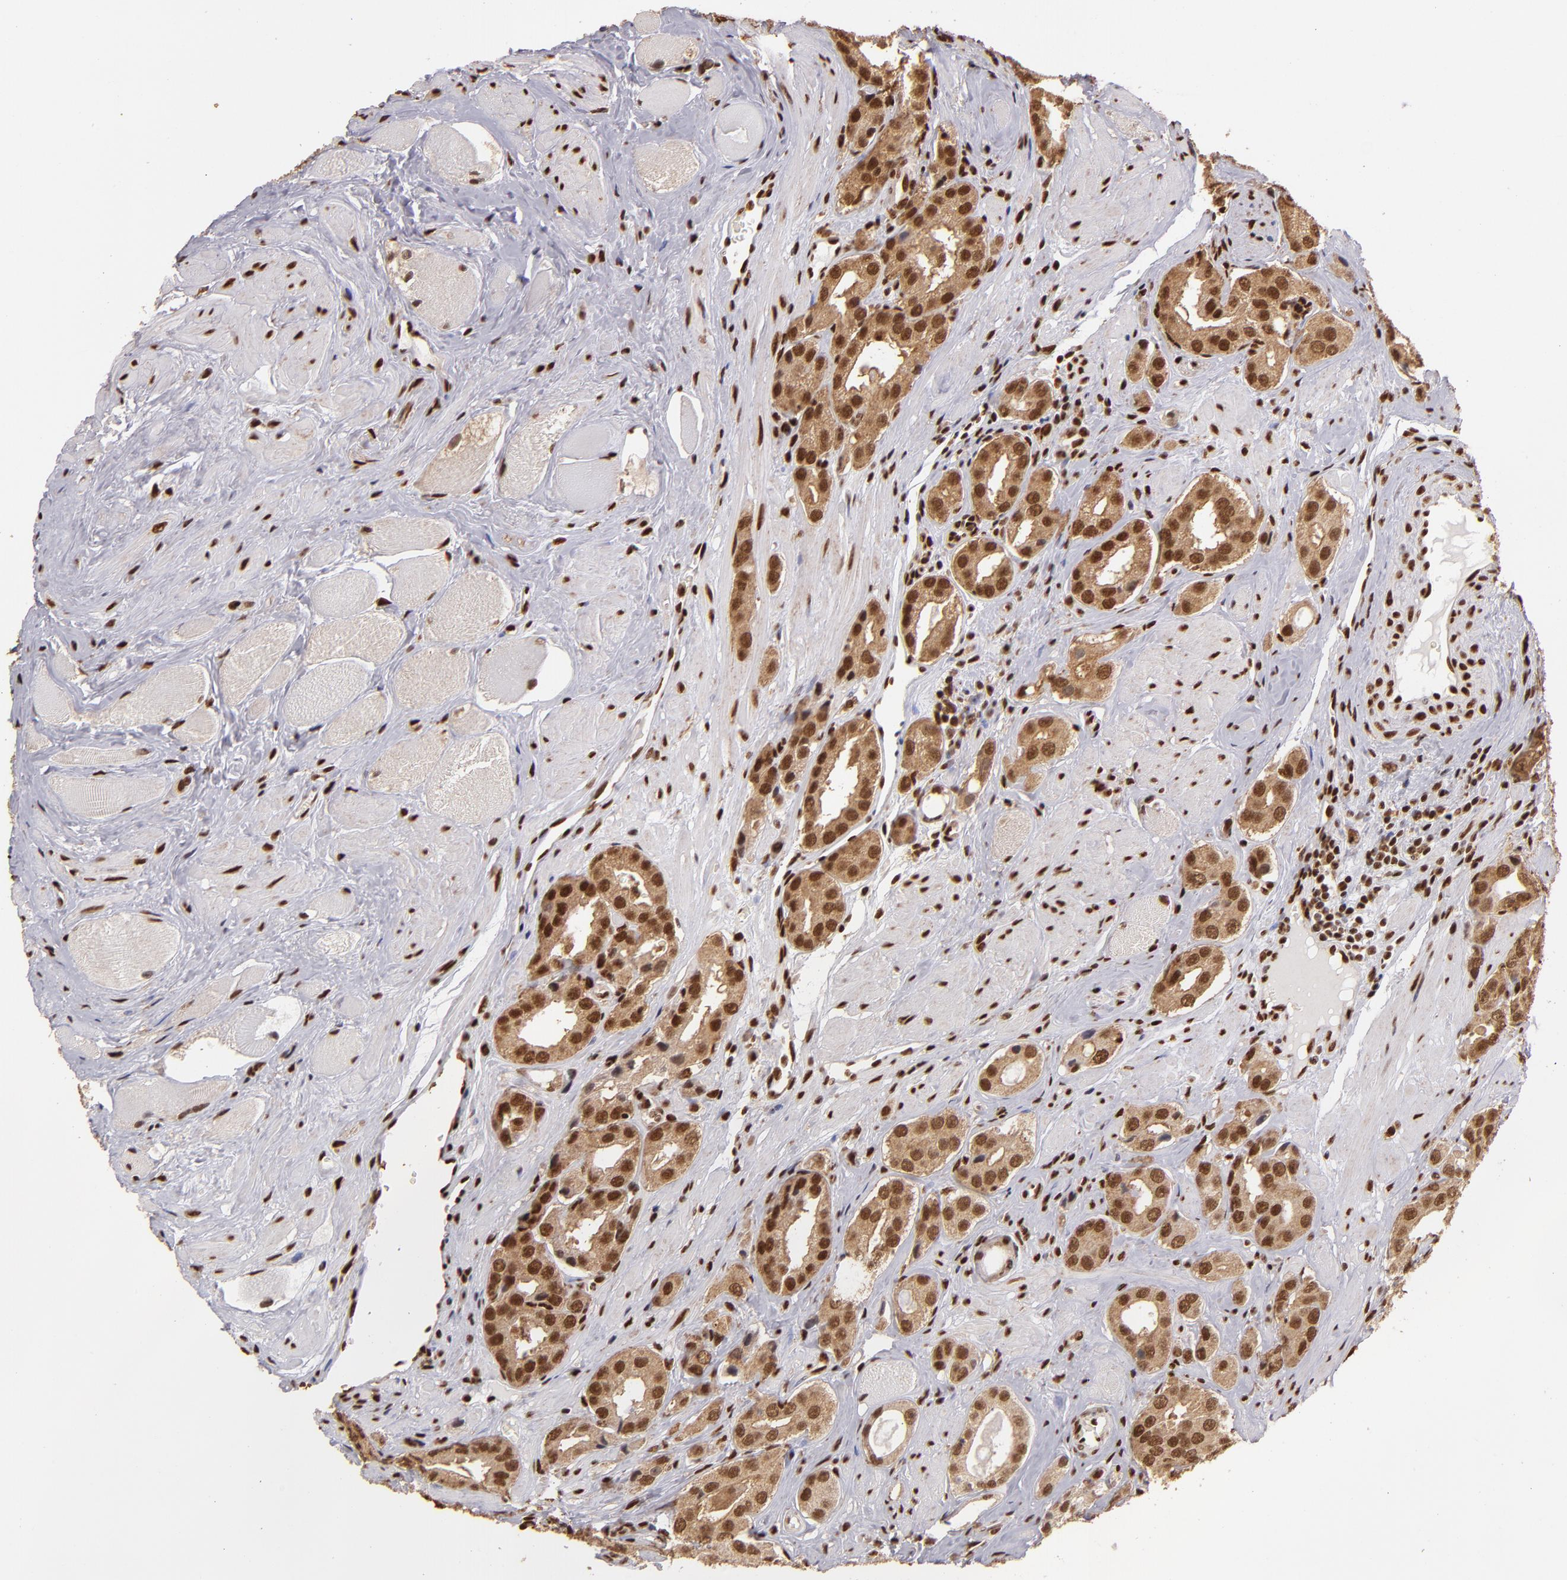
{"staining": {"intensity": "moderate", "quantity": ">75%", "location": "cytoplasmic/membranous,nuclear"}, "tissue": "prostate cancer", "cell_type": "Tumor cells", "image_type": "cancer", "snomed": [{"axis": "morphology", "description": "Adenocarcinoma, Medium grade"}, {"axis": "topography", "description": "Prostate"}], "caption": "Tumor cells display medium levels of moderate cytoplasmic/membranous and nuclear expression in approximately >75% of cells in human prostate cancer. Nuclei are stained in blue.", "gene": "SP1", "patient": {"sex": "male", "age": 53}}